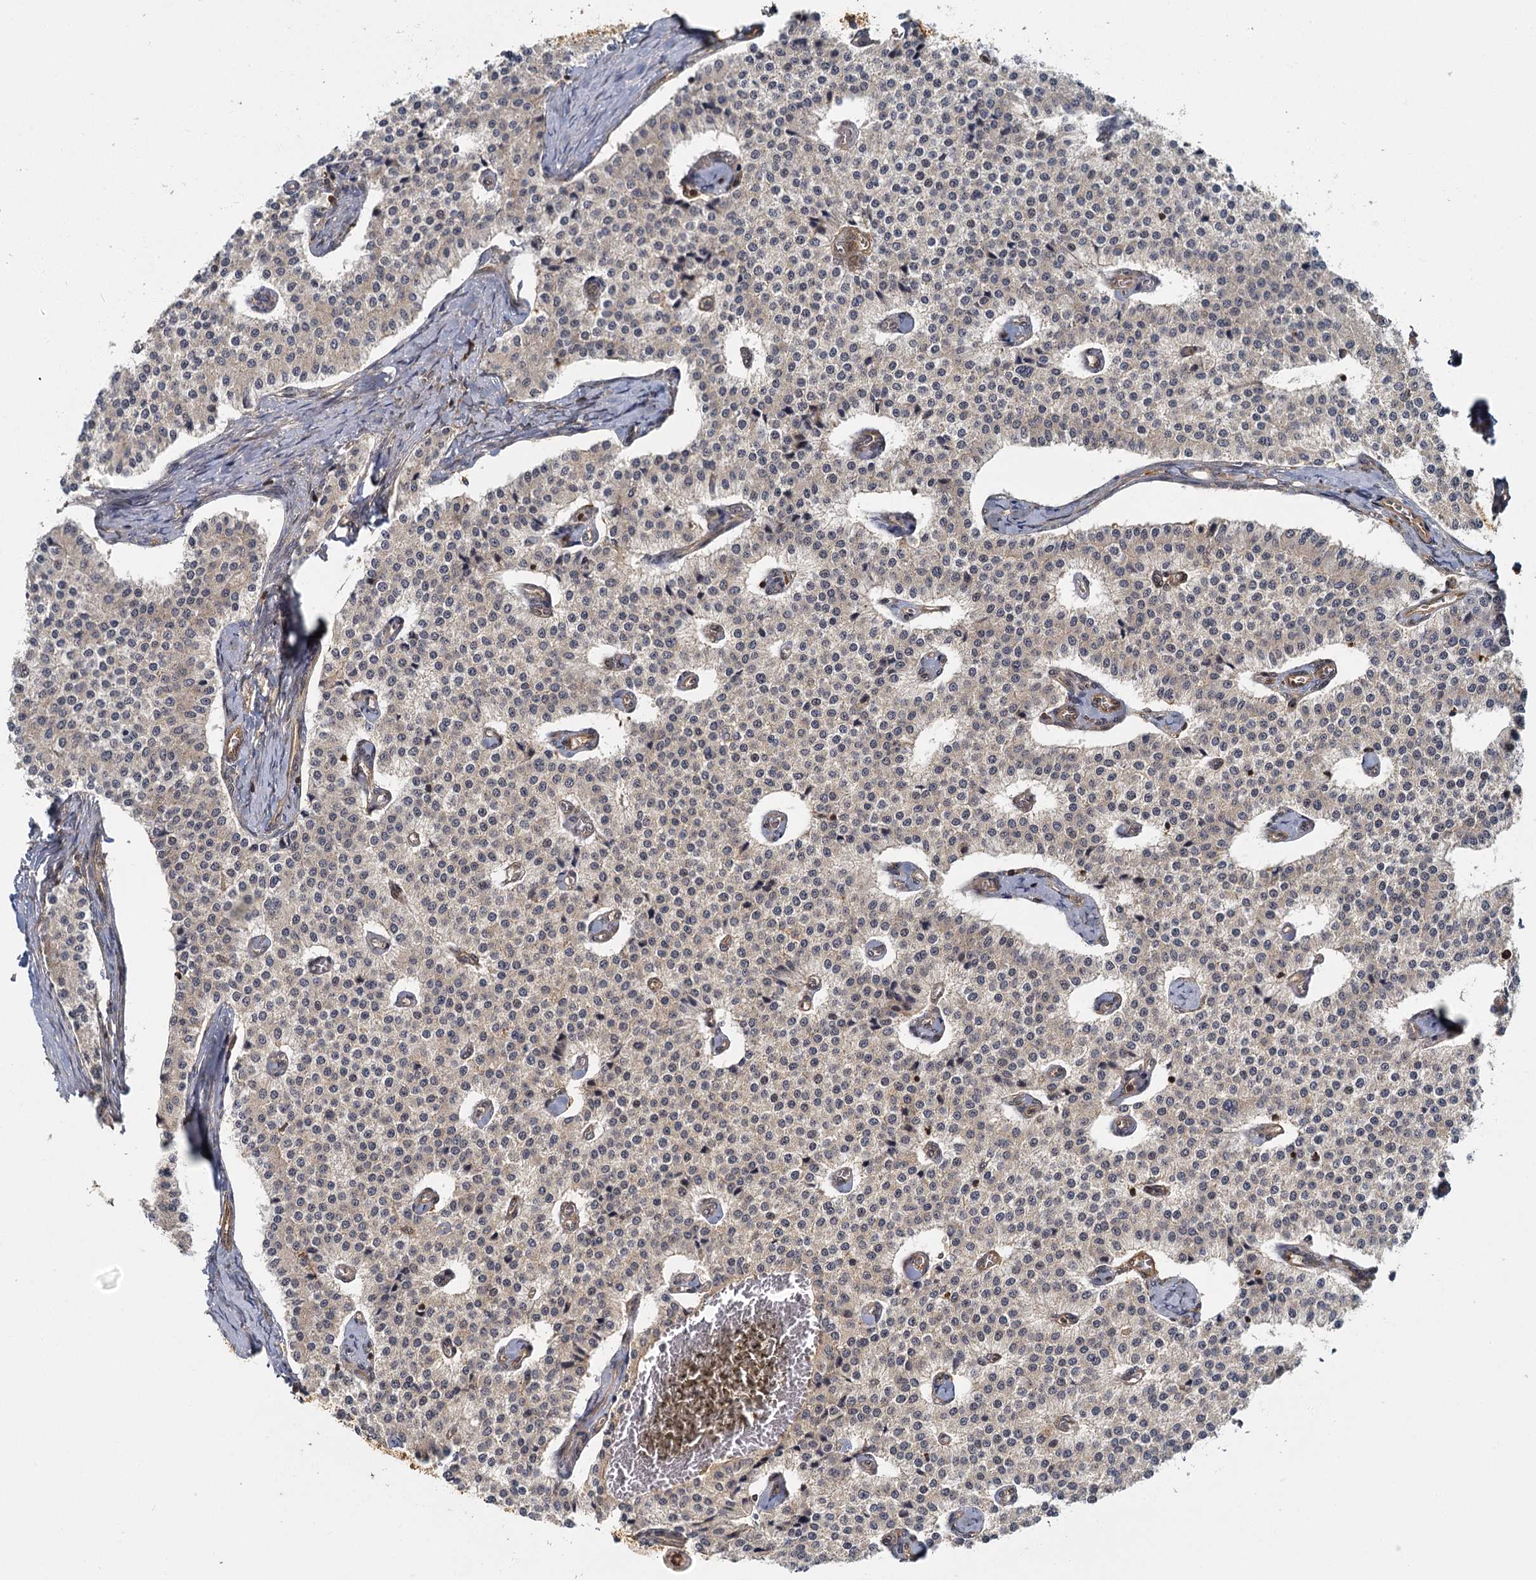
{"staining": {"intensity": "negative", "quantity": "none", "location": "none"}, "tissue": "carcinoid", "cell_type": "Tumor cells", "image_type": "cancer", "snomed": [{"axis": "morphology", "description": "Carcinoid, malignant, NOS"}, {"axis": "topography", "description": "Colon"}], "caption": "Immunohistochemical staining of malignant carcinoid exhibits no significant positivity in tumor cells. Brightfield microscopy of immunohistochemistry (IHC) stained with DAB (3,3'-diaminobenzidine) (brown) and hematoxylin (blue), captured at high magnification.", "gene": "ZNF549", "patient": {"sex": "female", "age": 52}}